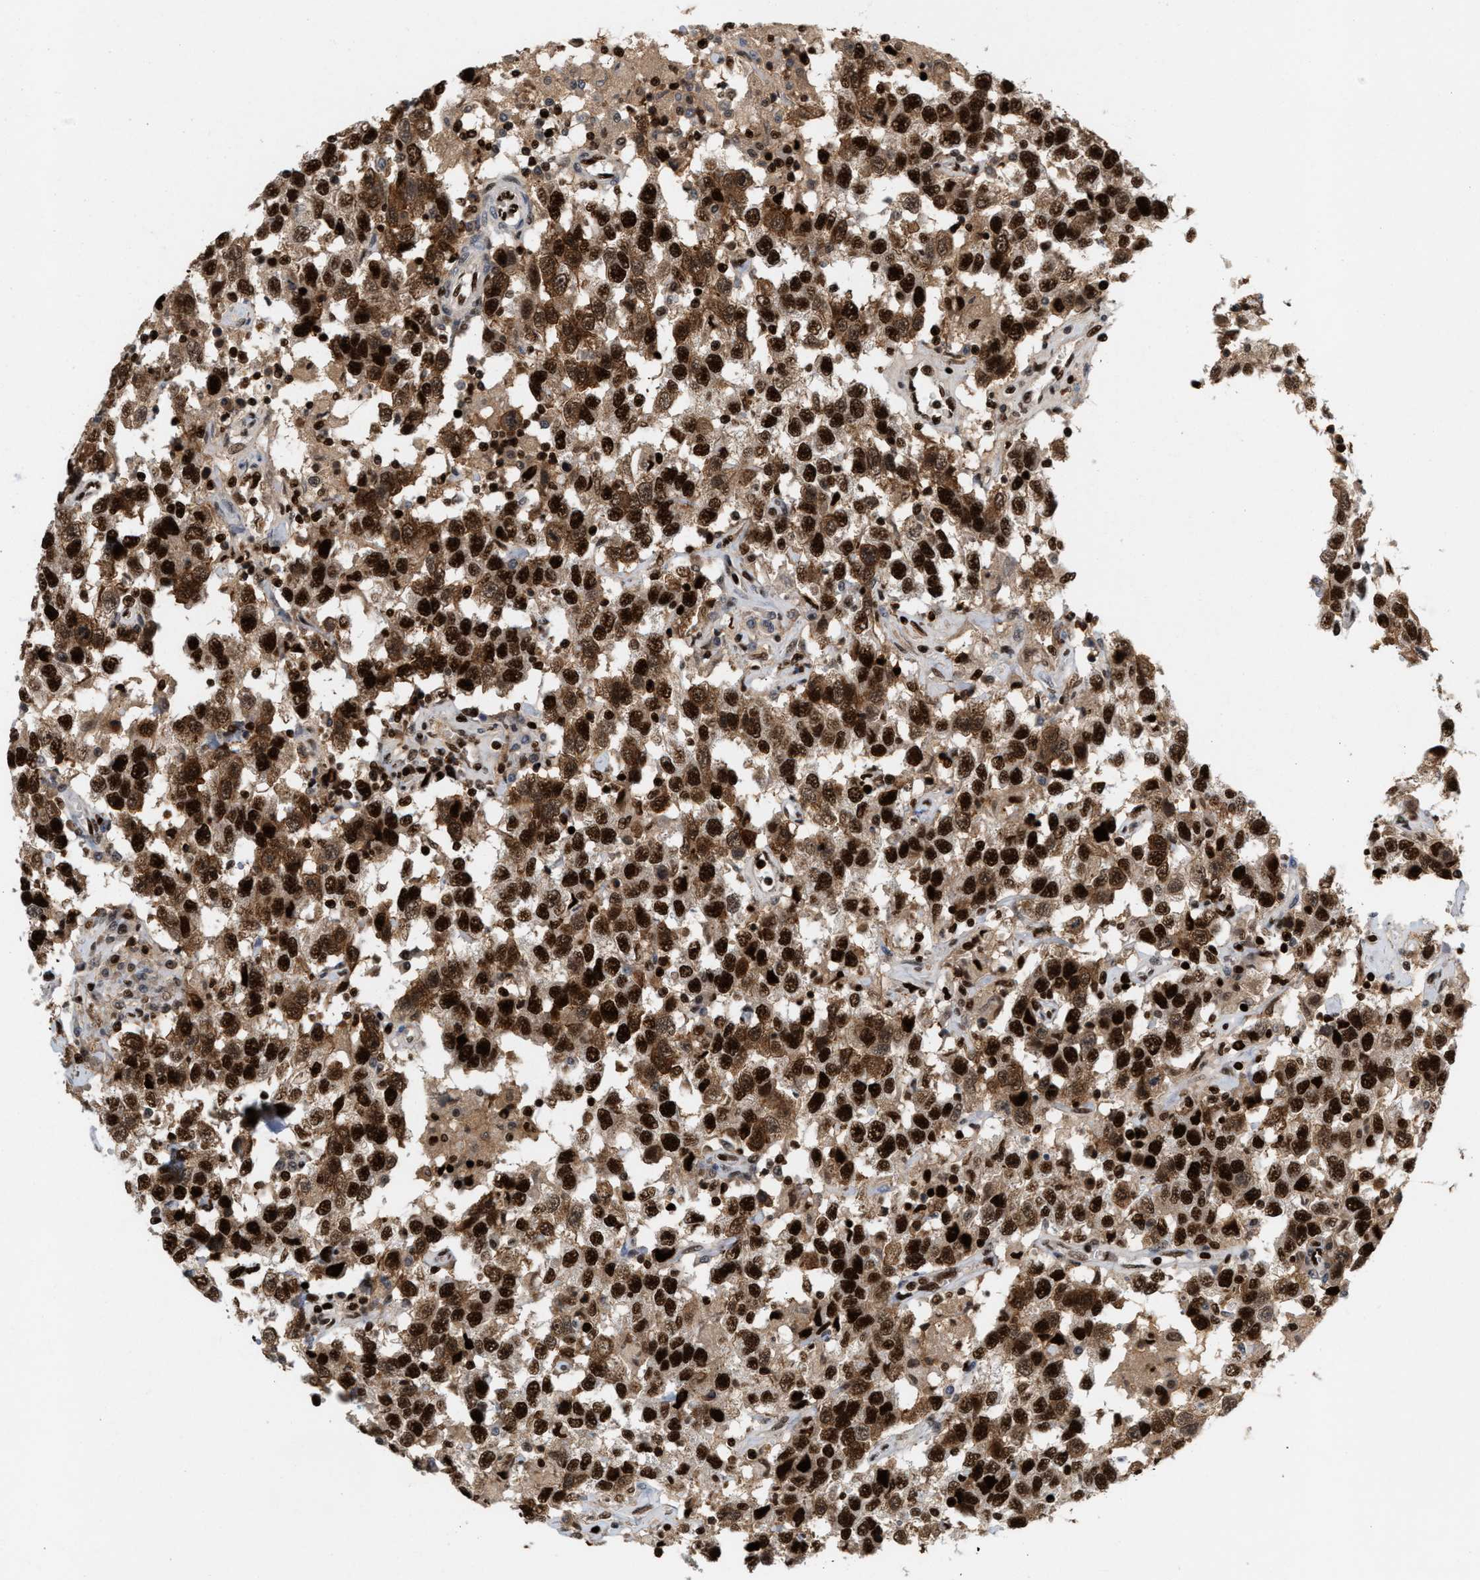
{"staining": {"intensity": "strong", "quantity": ">75%", "location": "cytoplasmic/membranous,nuclear"}, "tissue": "testis cancer", "cell_type": "Tumor cells", "image_type": "cancer", "snomed": [{"axis": "morphology", "description": "Seminoma, NOS"}, {"axis": "topography", "description": "Testis"}], "caption": "Immunohistochemical staining of human seminoma (testis) shows strong cytoplasmic/membranous and nuclear protein staining in approximately >75% of tumor cells.", "gene": "RNASEK-C17orf49", "patient": {"sex": "male", "age": 41}}